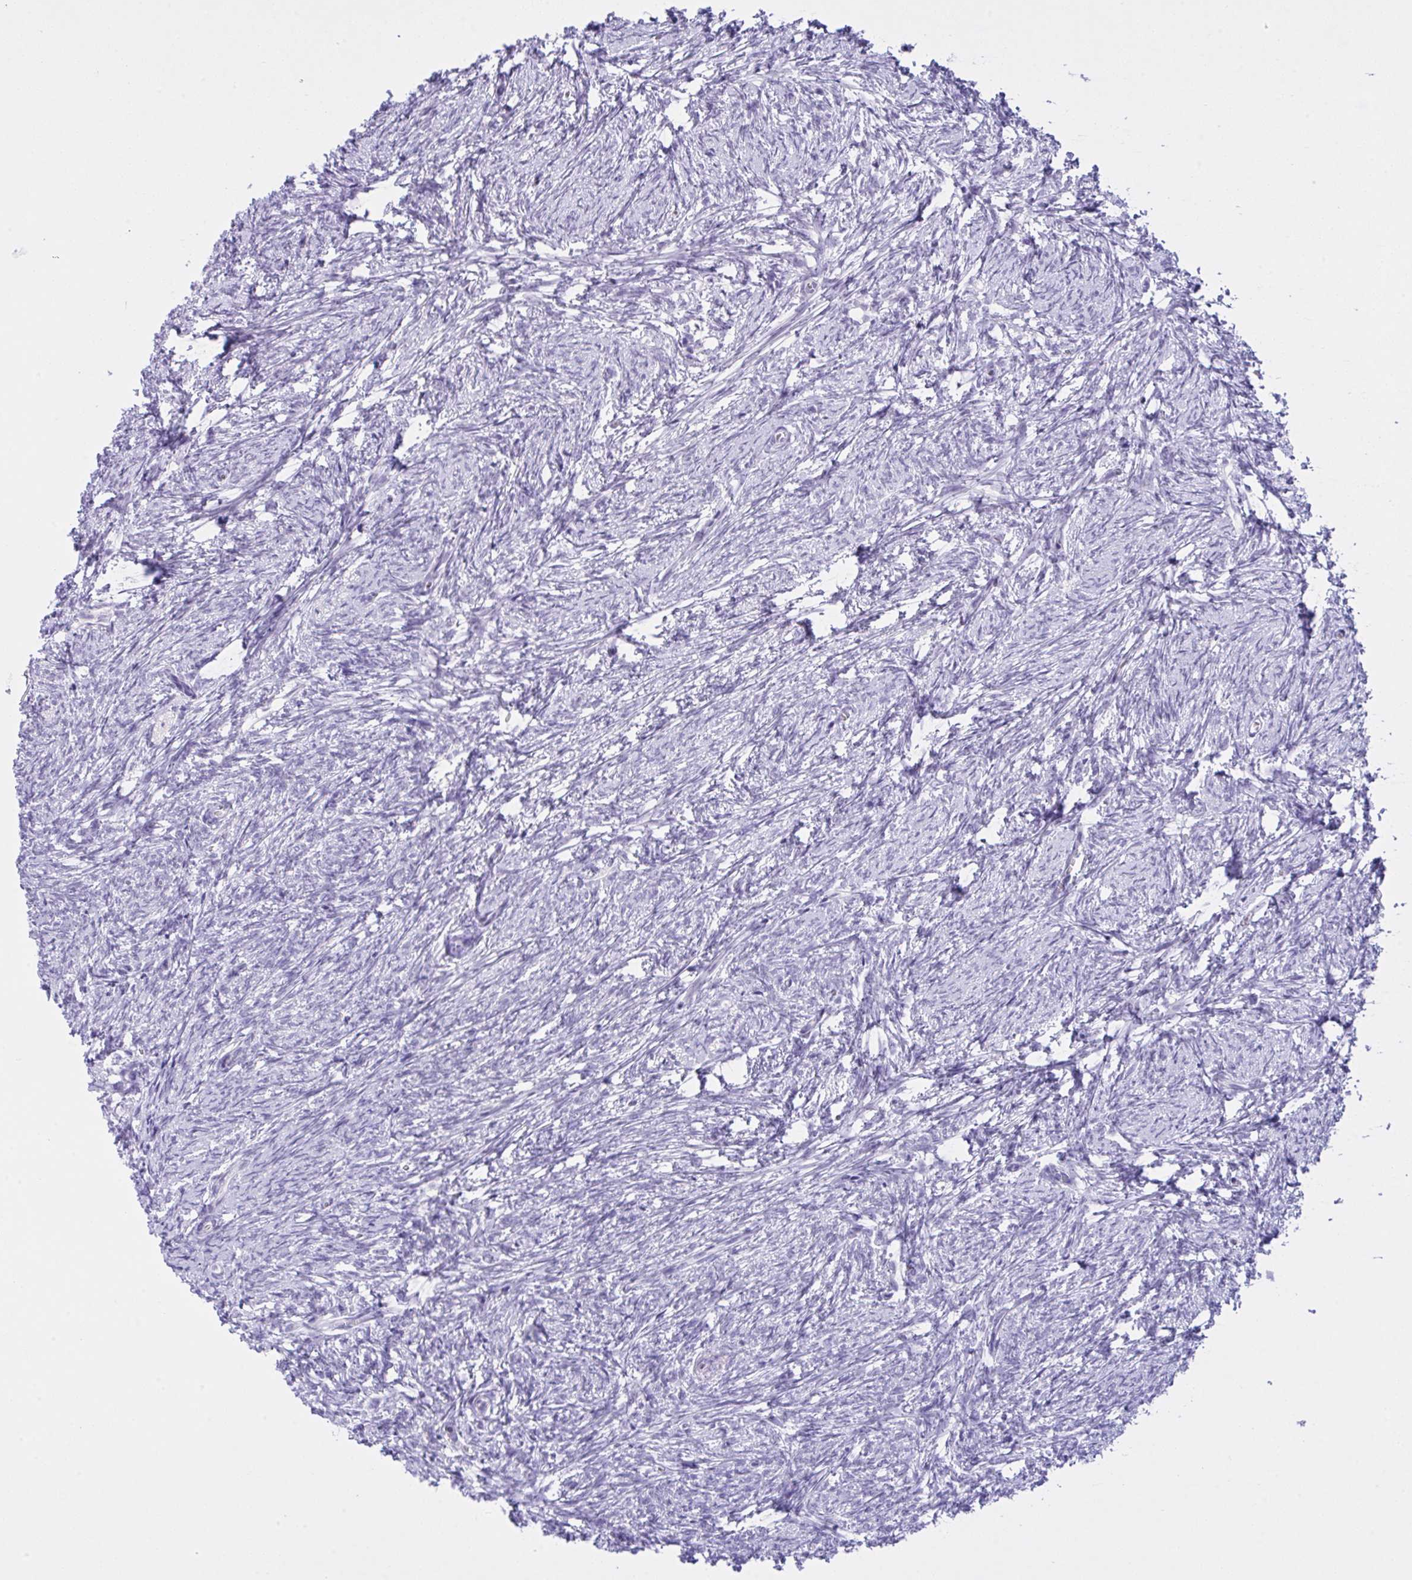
{"staining": {"intensity": "moderate", "quantity": ">75%", "location": "cytoplasmic/membranous"}, "tissue": "ovary", "cell_type": "Follicle cells", "image_type": "normal", "snomed": [{"axis": "morphology", "description": "Normal tissue, NOS"}, {"axis": "topography", "description": "Ovary"}], "caption": "IHC staining of benign ovary, which demonstrates medium levels of moderate cytoplasmic/membranous staining in approximately >75% of follicle cells indicating moderate cytoplasmic/membranous protein expression. The staining was performed using DAB (3,3'-diaminobenzidine) (brown) for protein detection and nuclei were counterstained in hematoxylin (blue).", "gene": "YBX2", "patient": {"sex": "female", "age": 41}}